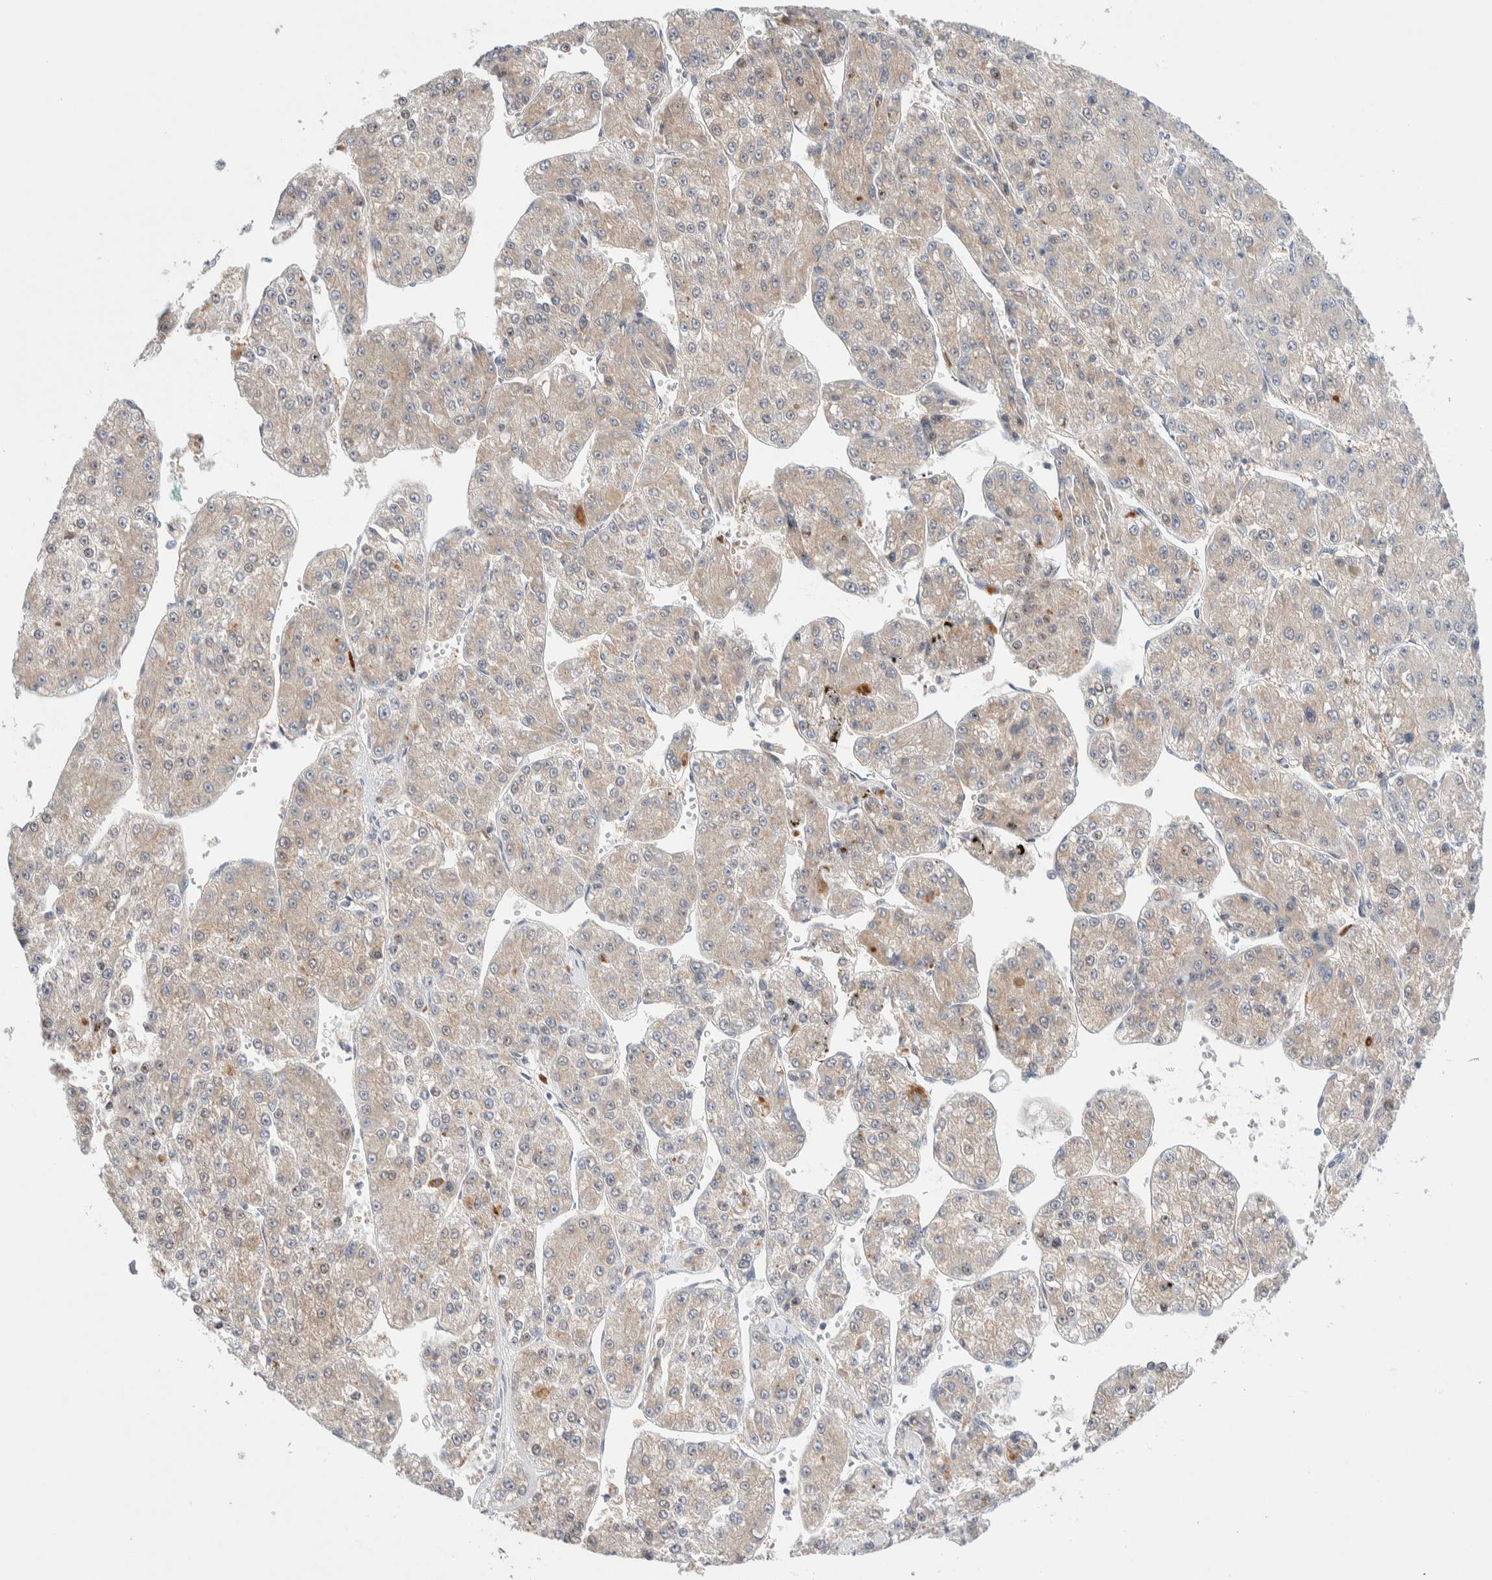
{"staining": {"intensity": "weak", "quantity": "25%-75%", "location": "cytoplasmic/membranous"}, "tissue": "liver cancer", "cell_type": "Tumor cells", "image_type": "cancer", "snomed": [{"axis": "morphology", "description": "Carcinoma, Hepatocellular, NOS"}, {"axis": "topography", "description": "Liver"}], "caption": "A low amount of weak cytoplasmic/membranous expression is present in approximately 25%-75% of tumor cells in liver cancer (hepatocellular carcinoma) tissue.", "gene": "DNAJB6", "patient": {"sex": "female", "age": 73}}